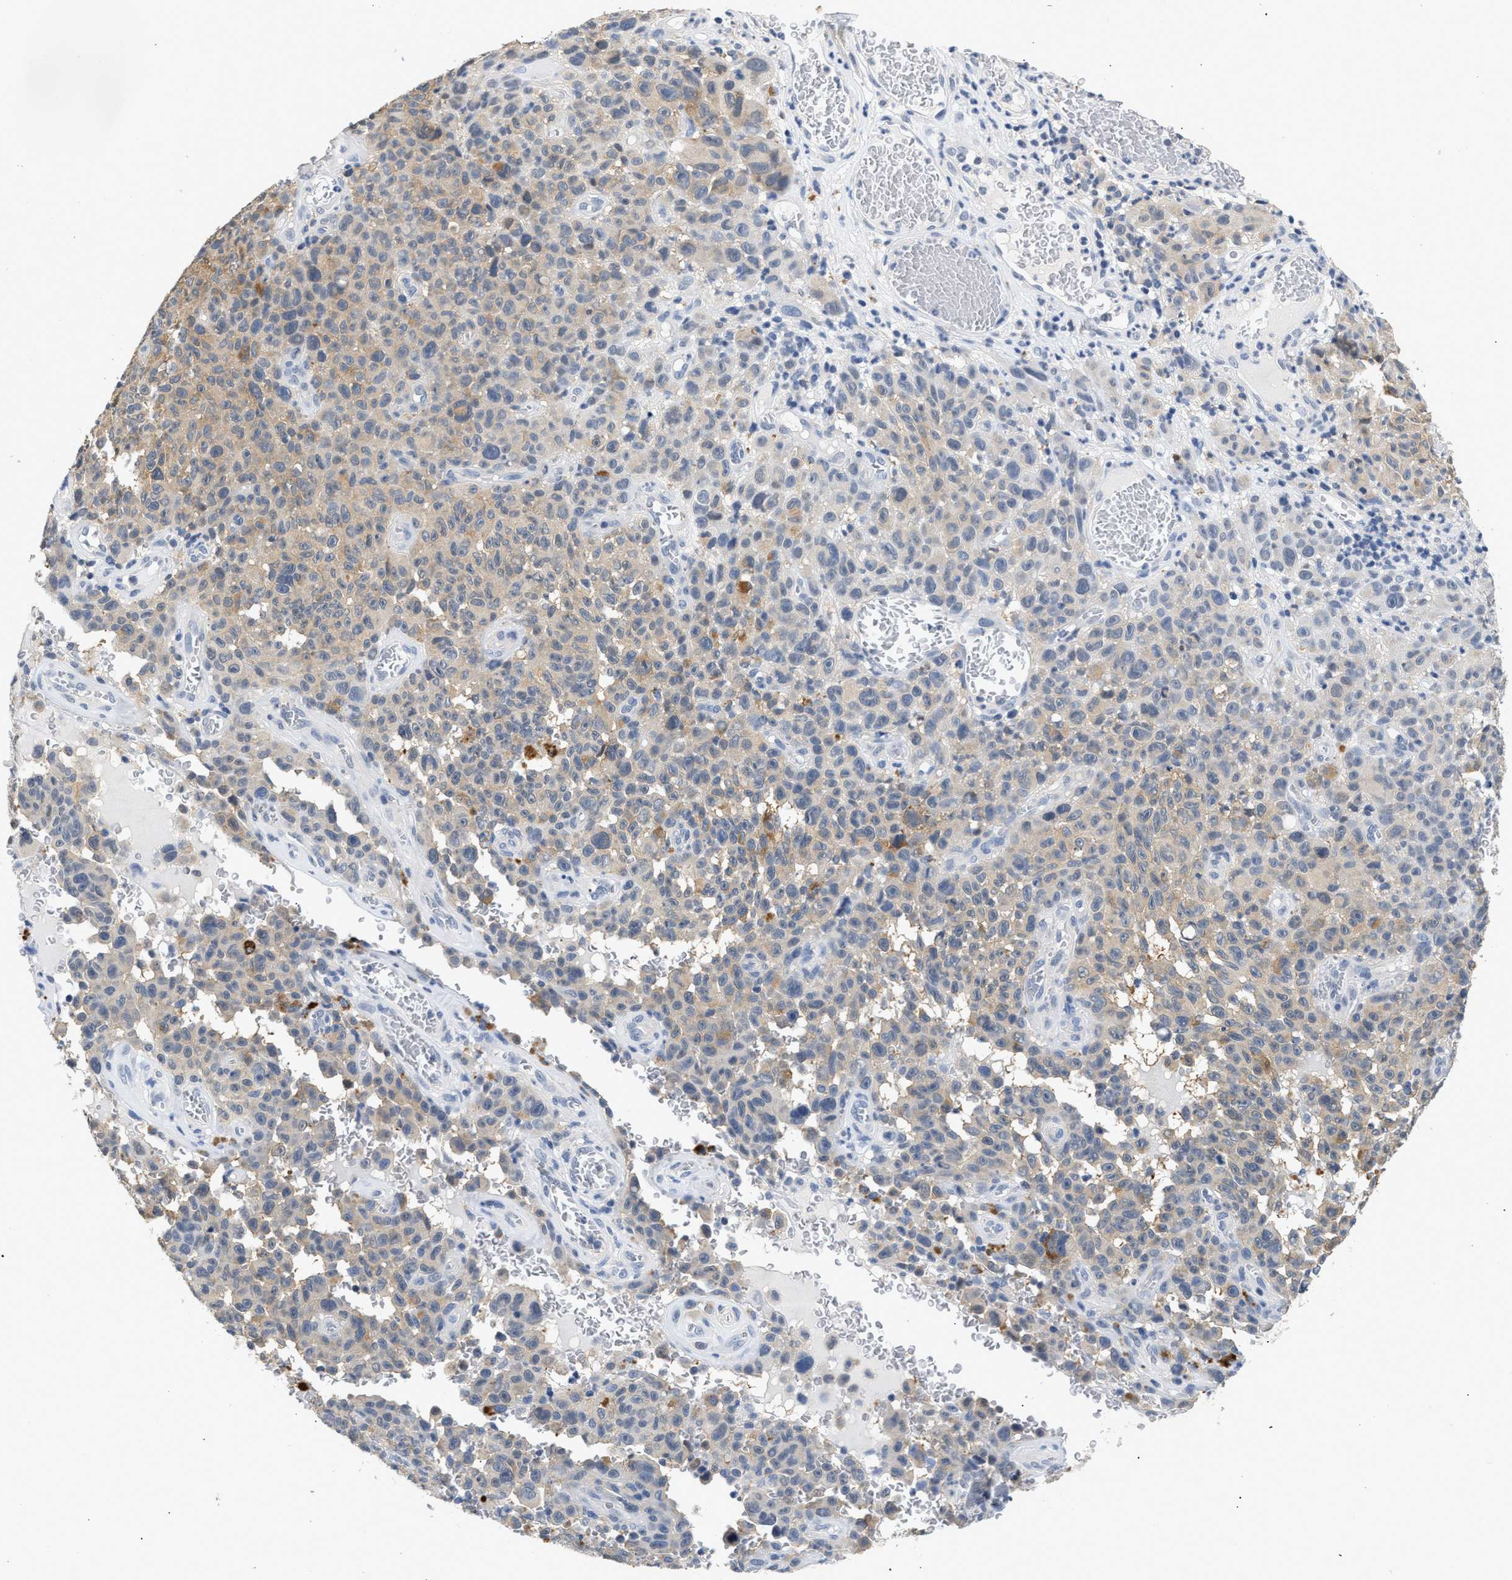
{"staining": {"intensity": "weak", "quantity": "25%-75%", "location": "cytoplasmic/membranous"}, "tissue": "melanoma", "cell_type": "Tumor cells", "image_type": "cancer", "snomed": [{"axis": "morphology", "description": "Malignant melanoma, NOS"}, {"axis": "topography", "description": "Skin"}], "caption": "Protein expression analysis of melanoma demonstrates weak cytoplasmic/membranous staining in approximately 25%-75% of tumor cells.", "gene": "PPM1L", "patient": {"sex": "female", "age": 82}}